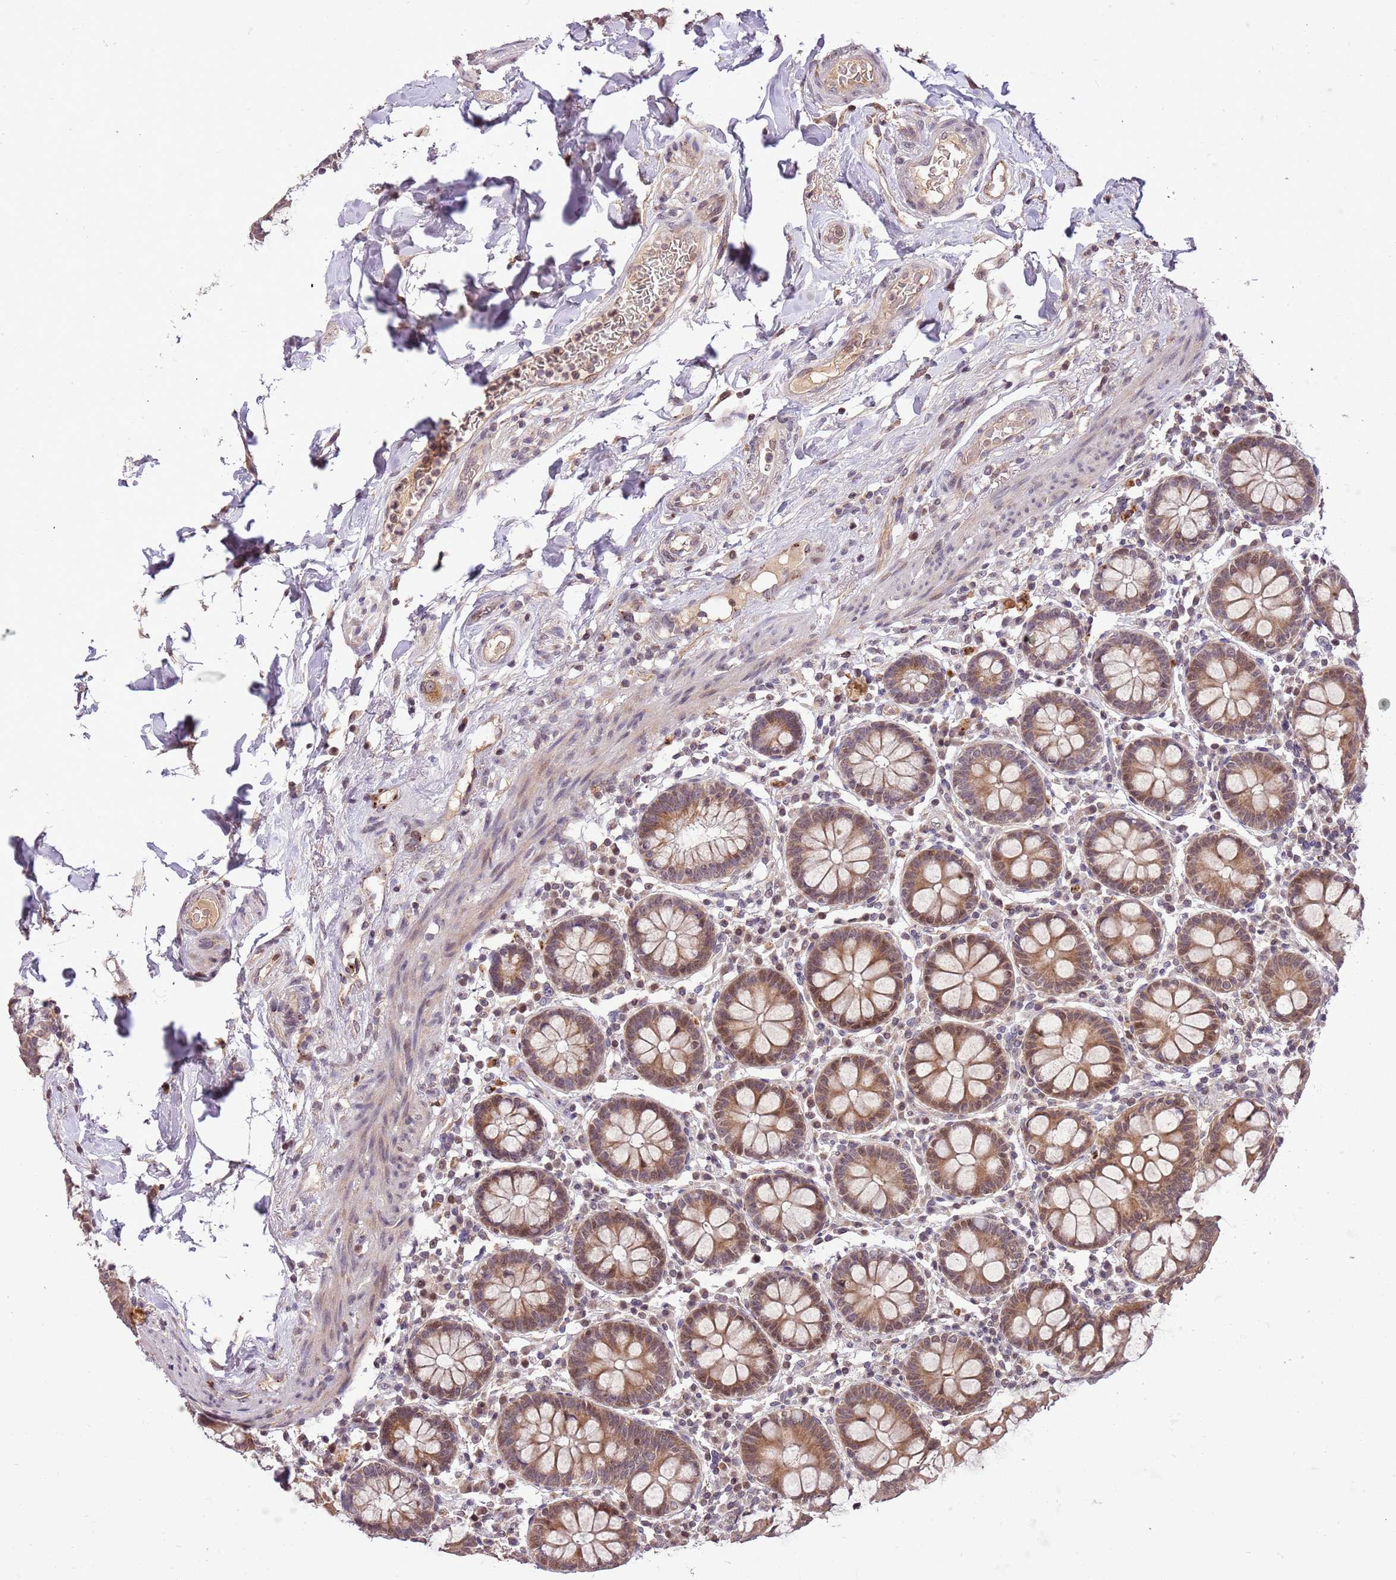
{"staining": {"intensity": "weak", "quantity": "25%-75%", "location": "cytoplasmic/membranous"}, "tissue": "colon", "cell_type": "Endothelial cells", "image_type": "normal", "snomed": [{"axis": "morphology", "description": "Normal tissue, NOS"}, {"axis": "topography", "description": "Colon"}], "caption": "High-magnification brightfield microscopy of benign colon stained with DAB (3,3'-diaminobenzidine) (brown) and counterstained with hematoxylin (blue). endothelial cells exhibit weak cytoplasmic/membranous staining is identified in about25%-75% of cells. (Stains: DAB (3,3'-diaminobenzidine) in brown, nuclei in blue, Microscopy: brightfield microscopy at high magnification).", "gene": "SAMSN1", "patient": {"sex": "female", "age": 79}}